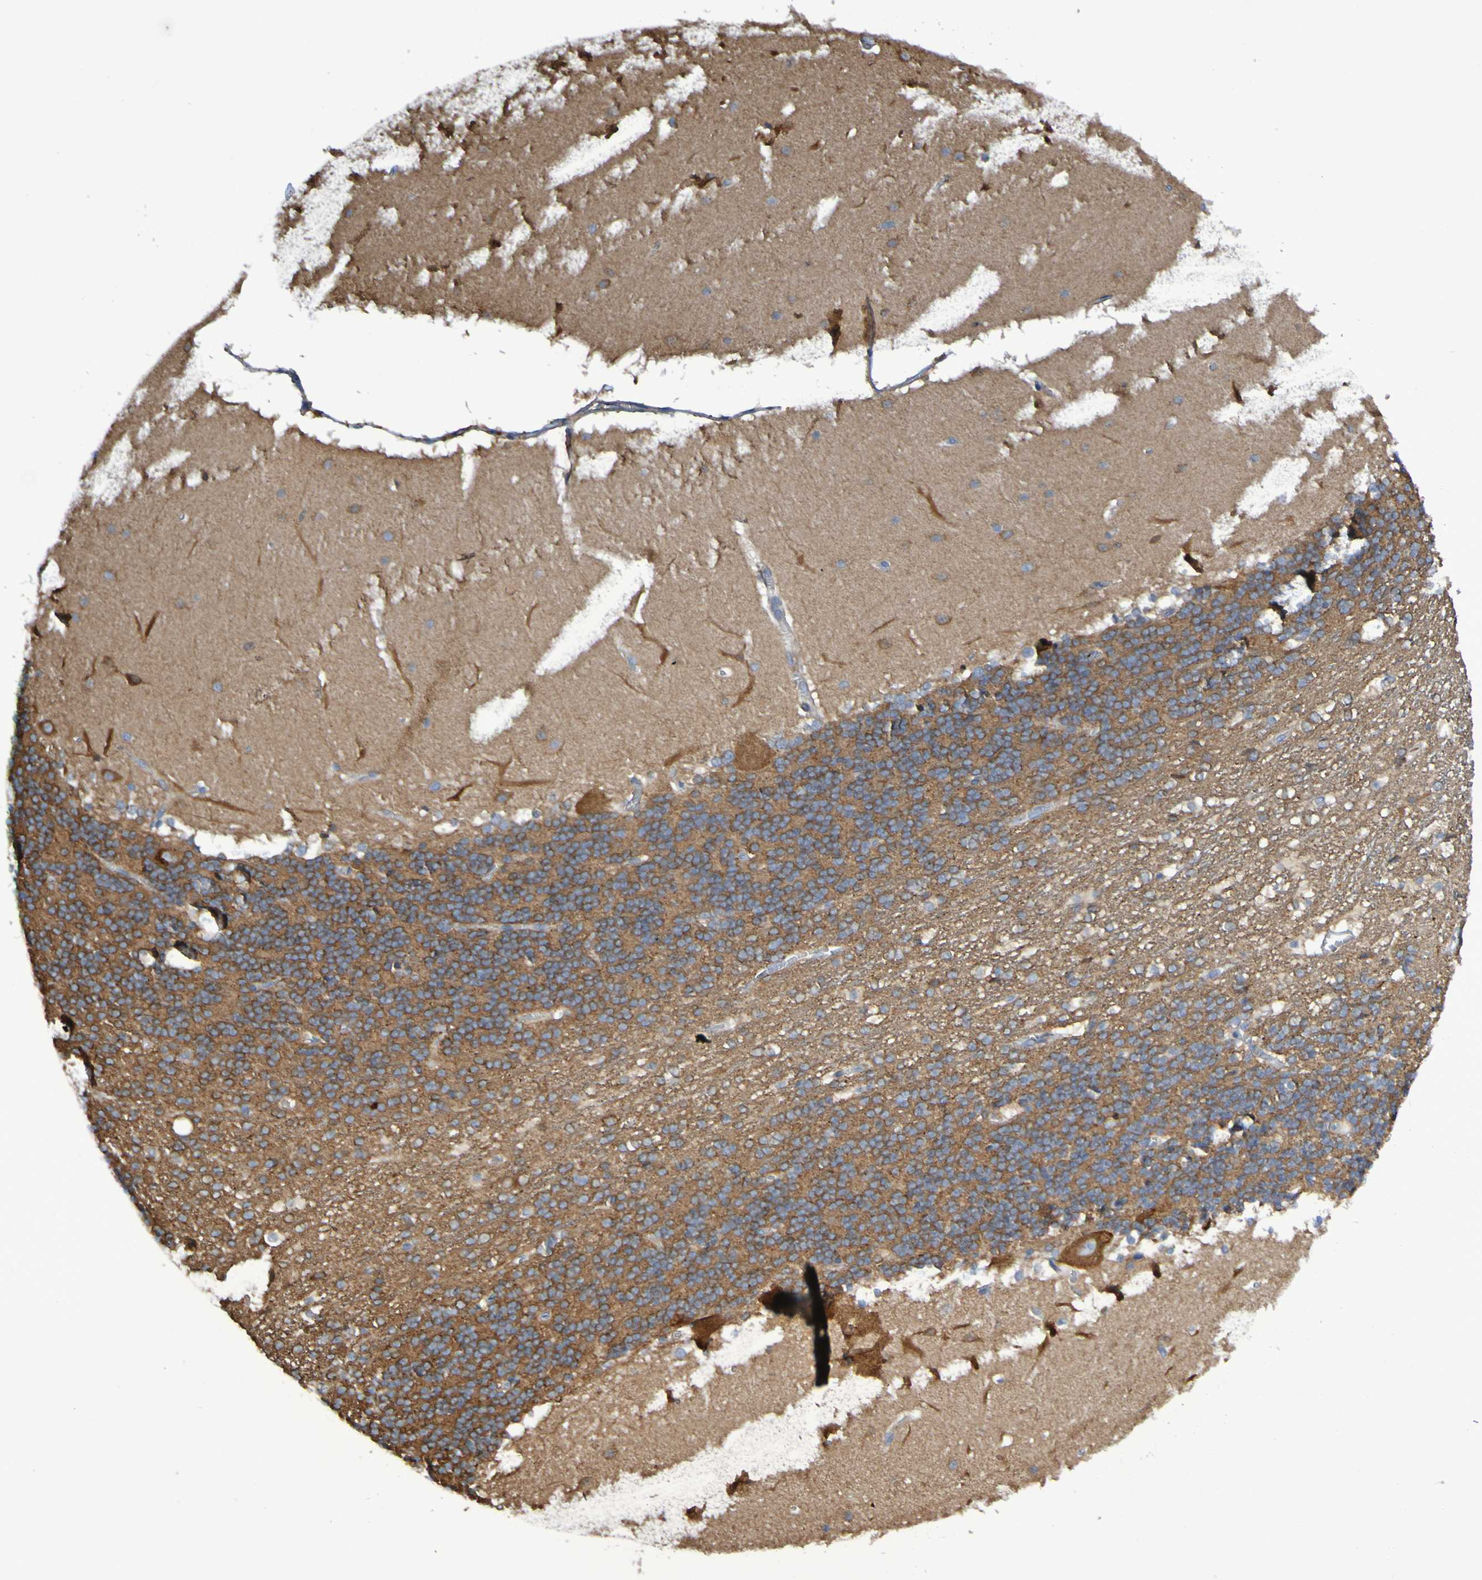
{"staining": {"intensity": "strong", "quantity": "25%-75%", "location": "cytoplasmic/membranous"}, "tissue": "cerebellum", "cell_type": "Cells in granular layer", "image_type": "normal", "snomed": [{"axis": "morphology", "description": "Normal tissue, NOS"}, {"axis": "topography", "description": "Cerebellum"}], "caption": "Cells in granular layer display strong cytoplasmic/membranous positivity in approximately 25%-75% of cells in unremarkable cerebellum. (DAB IHC, brown staining for protein, blue staining for nuclei).", "gene": "SCRG1", "patient": {"sex": "female", "age": 19}}